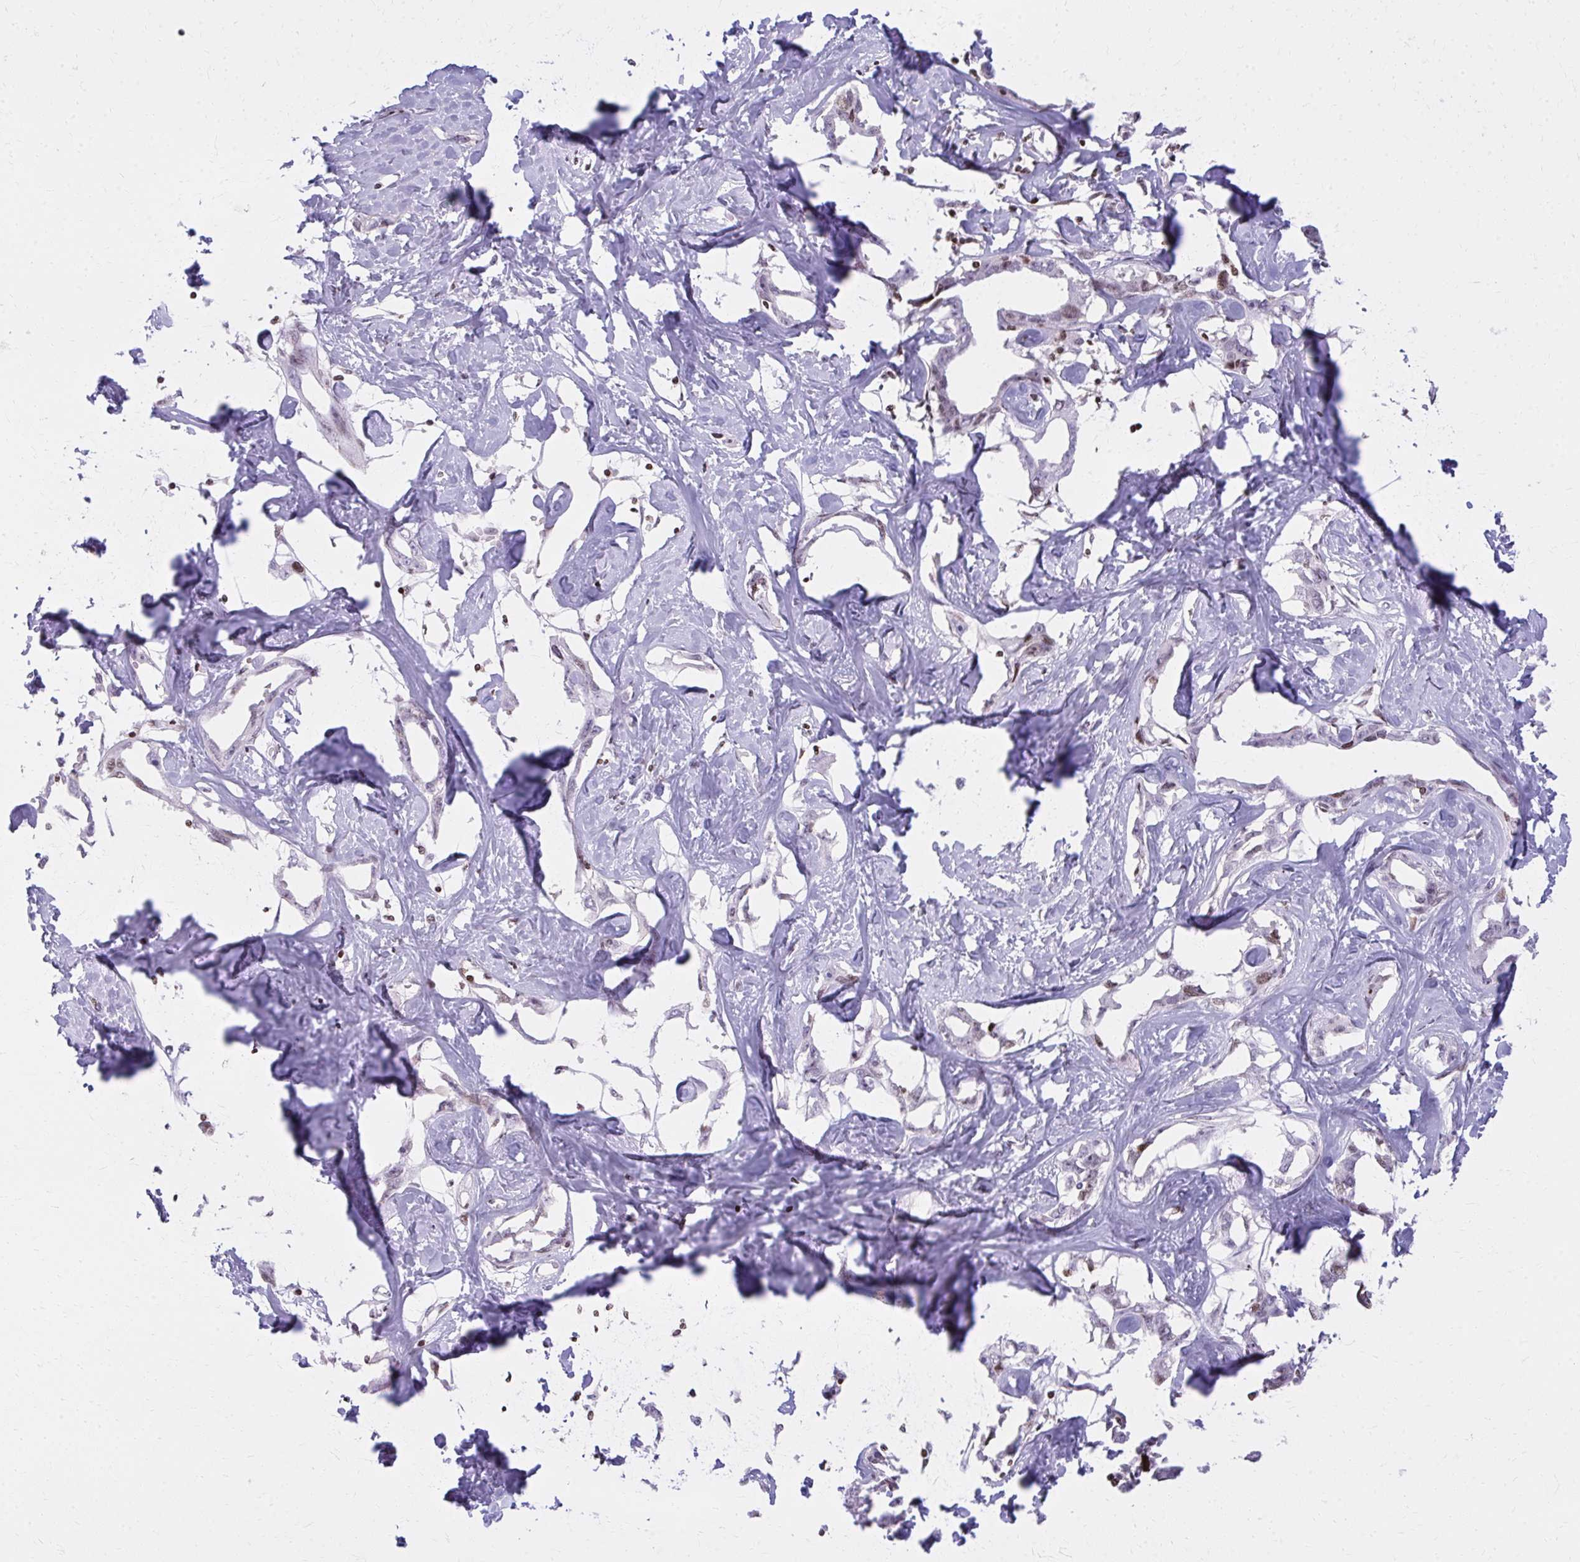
{"staining": {"intensity": "weak", "quantity": "<25%", "location": "nuclear"}, "tissue": "liver cancer", "cell_type": "Tumor cells", "image_type": "cancer", "snomed": [{"axis": "morphology", "description": "Cholangiocarcinoma"}, {"axis": "topography", "description": "Liver"}], "caption": "A micrograph of liver cholangiocarcinoma stained for a protein displays no brown staining in tumor cells. (Stains: DAB (3,3'-diaminobenzidine) immunohistochemistry (IHC) with hematoxylin counter stain, Microscopy: brightfield microscopy at high magnification).", "gene": "AP5M1", "patient": {"sex": "male", "age": 59}}